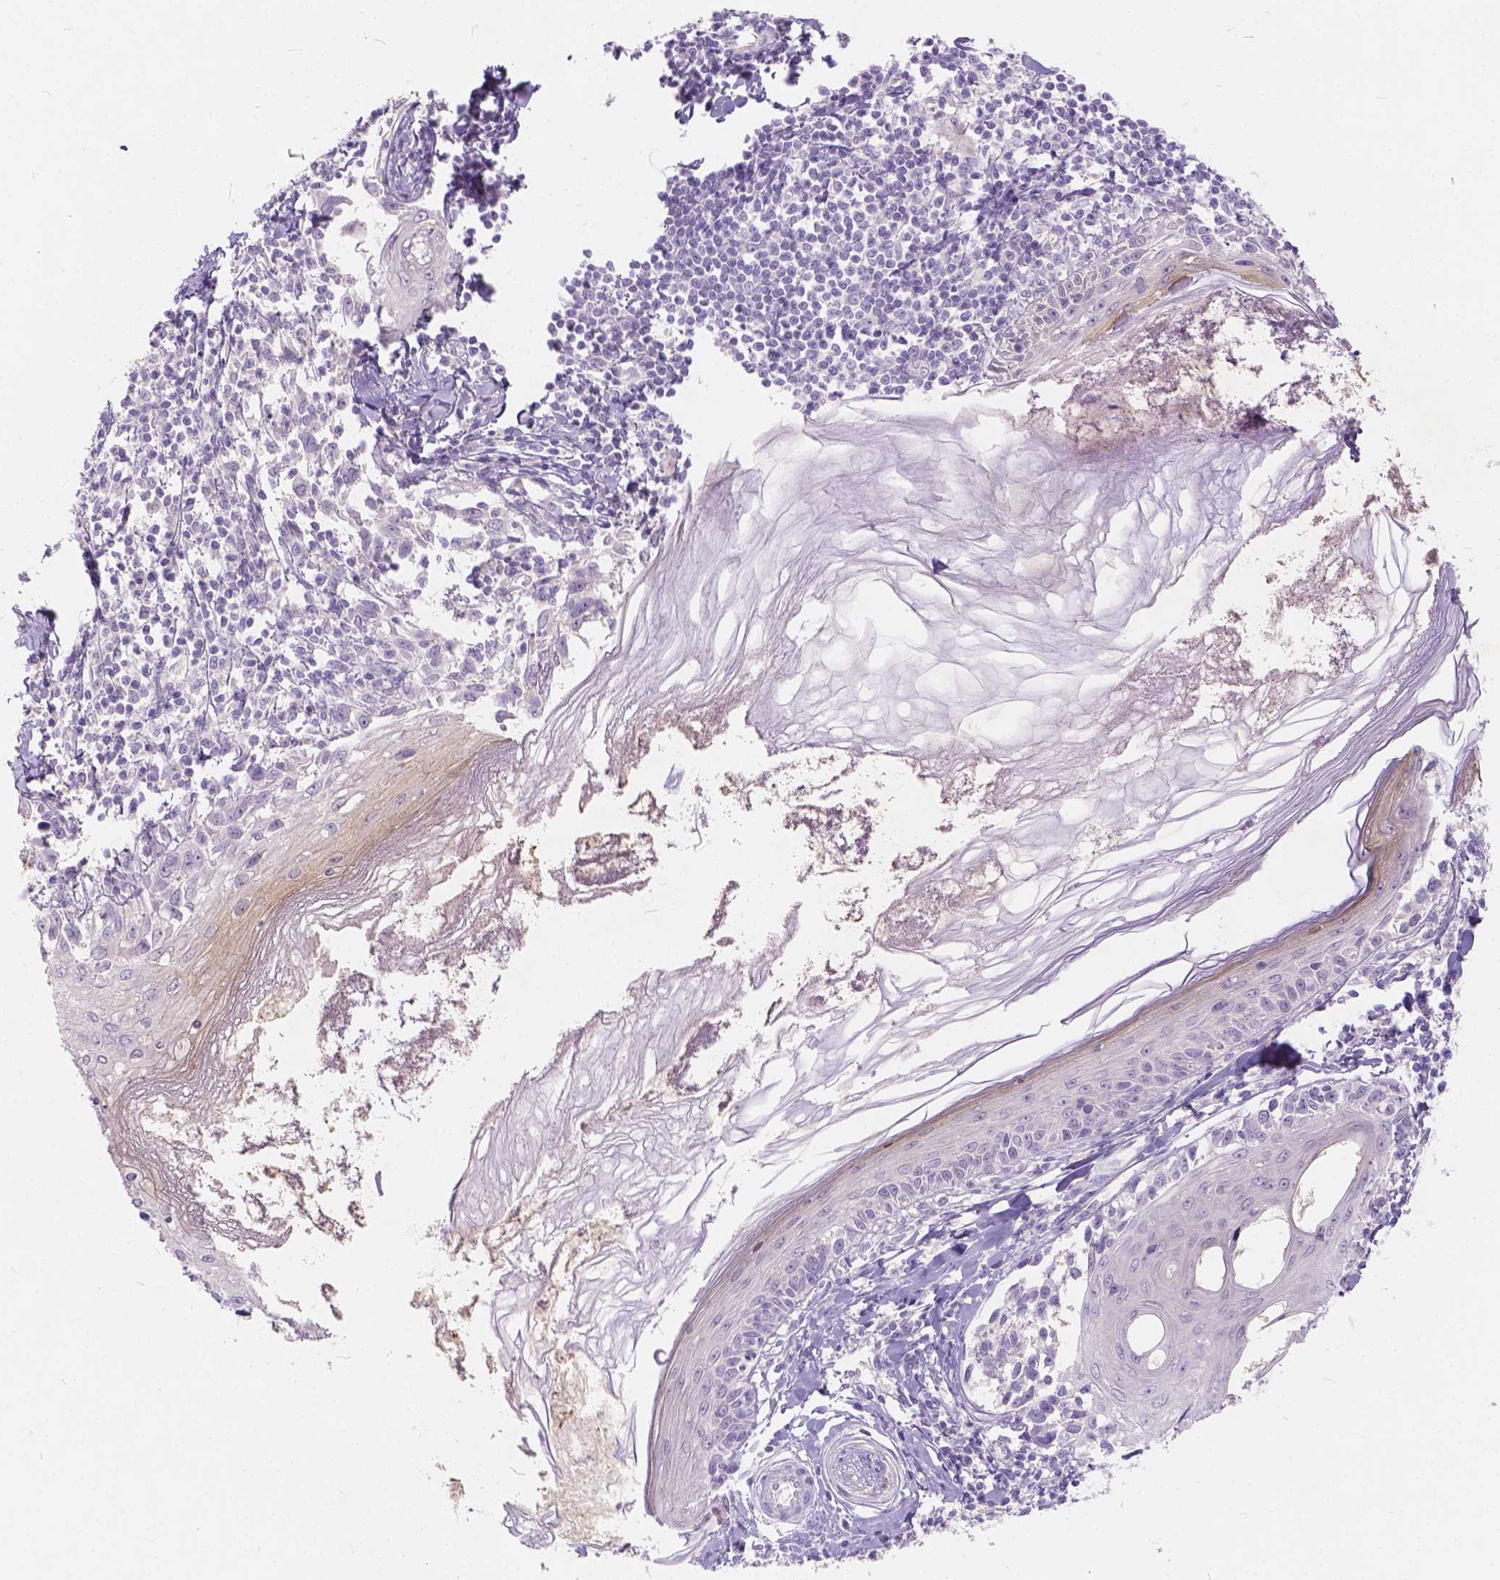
{"staining": {"intensity": "negative", "quantity": "none", "location": "none"}, "tissue": "melanoma", "cell_type": "Tumor cells", "image_type": "cancer", "snomed": [{"axis": "morphology", "description": "Malignant melanoma, NOS"}, {"axis": "topography", "description": "Skin"}], "caption": "Immunohistochemical staining of human melanoma exhibits no significant expression in tumor cells.", "gene": "PEX11G", "patient": {"sex": "female", "age": 86}}